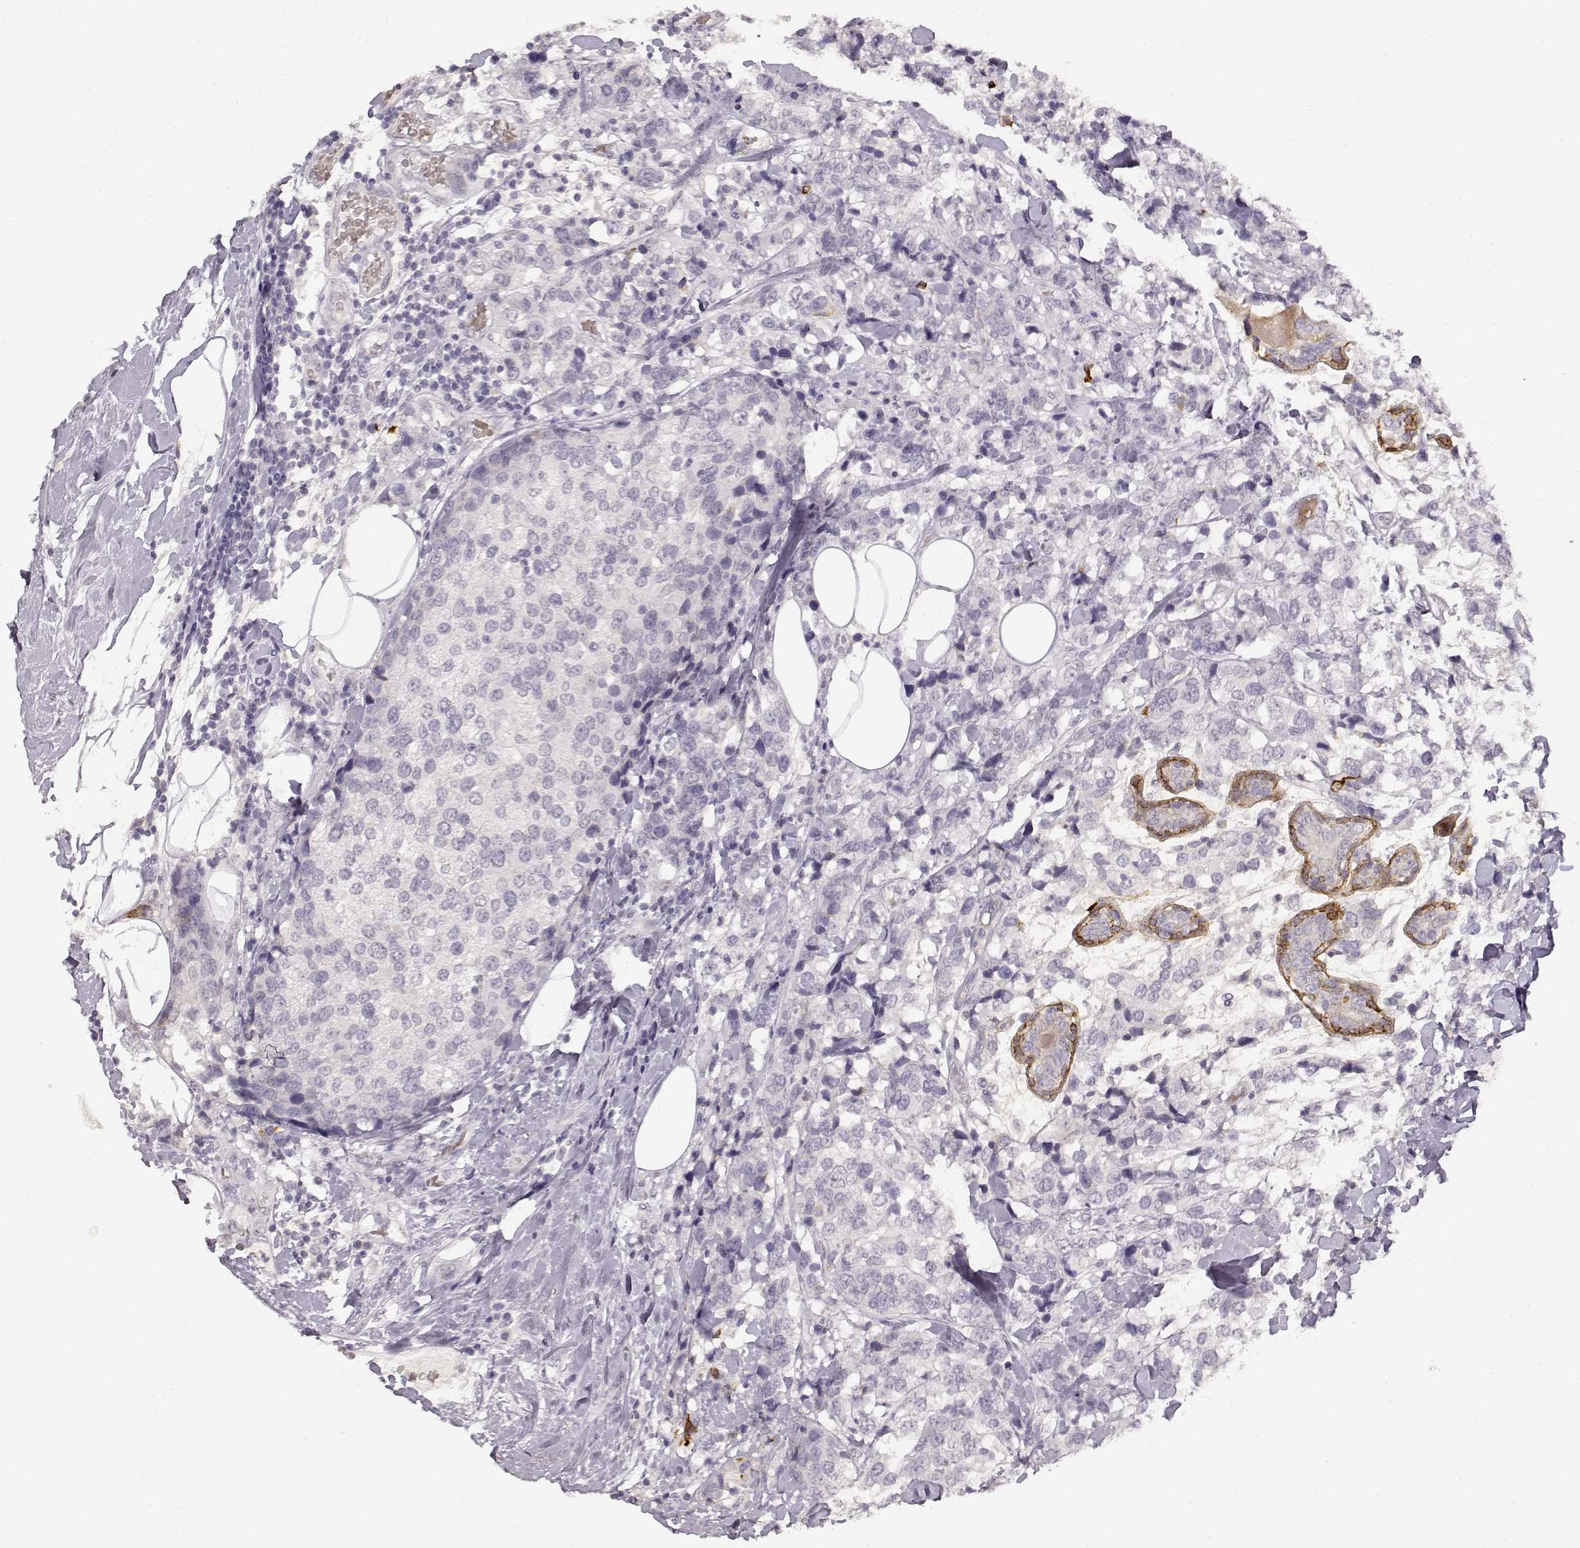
{"staining": {"intensity": "negative", "quantity": "none", "location": "none"}, "tissue": "breast cancer", "cell_type": "Tumor cells", "image_type": "cancer", "snomed": [{"axis": "morphology", "description": "Lobular carcinoma"}, {"axis": "topography", "description": "Breast"}], "caption": "The IHC micrograph has no significant staining in tumor cells of breast cancer (lobular carcinoma) tissue.", "gene": "LAMC2", "patient": {"sex": "female", "age": 59}}